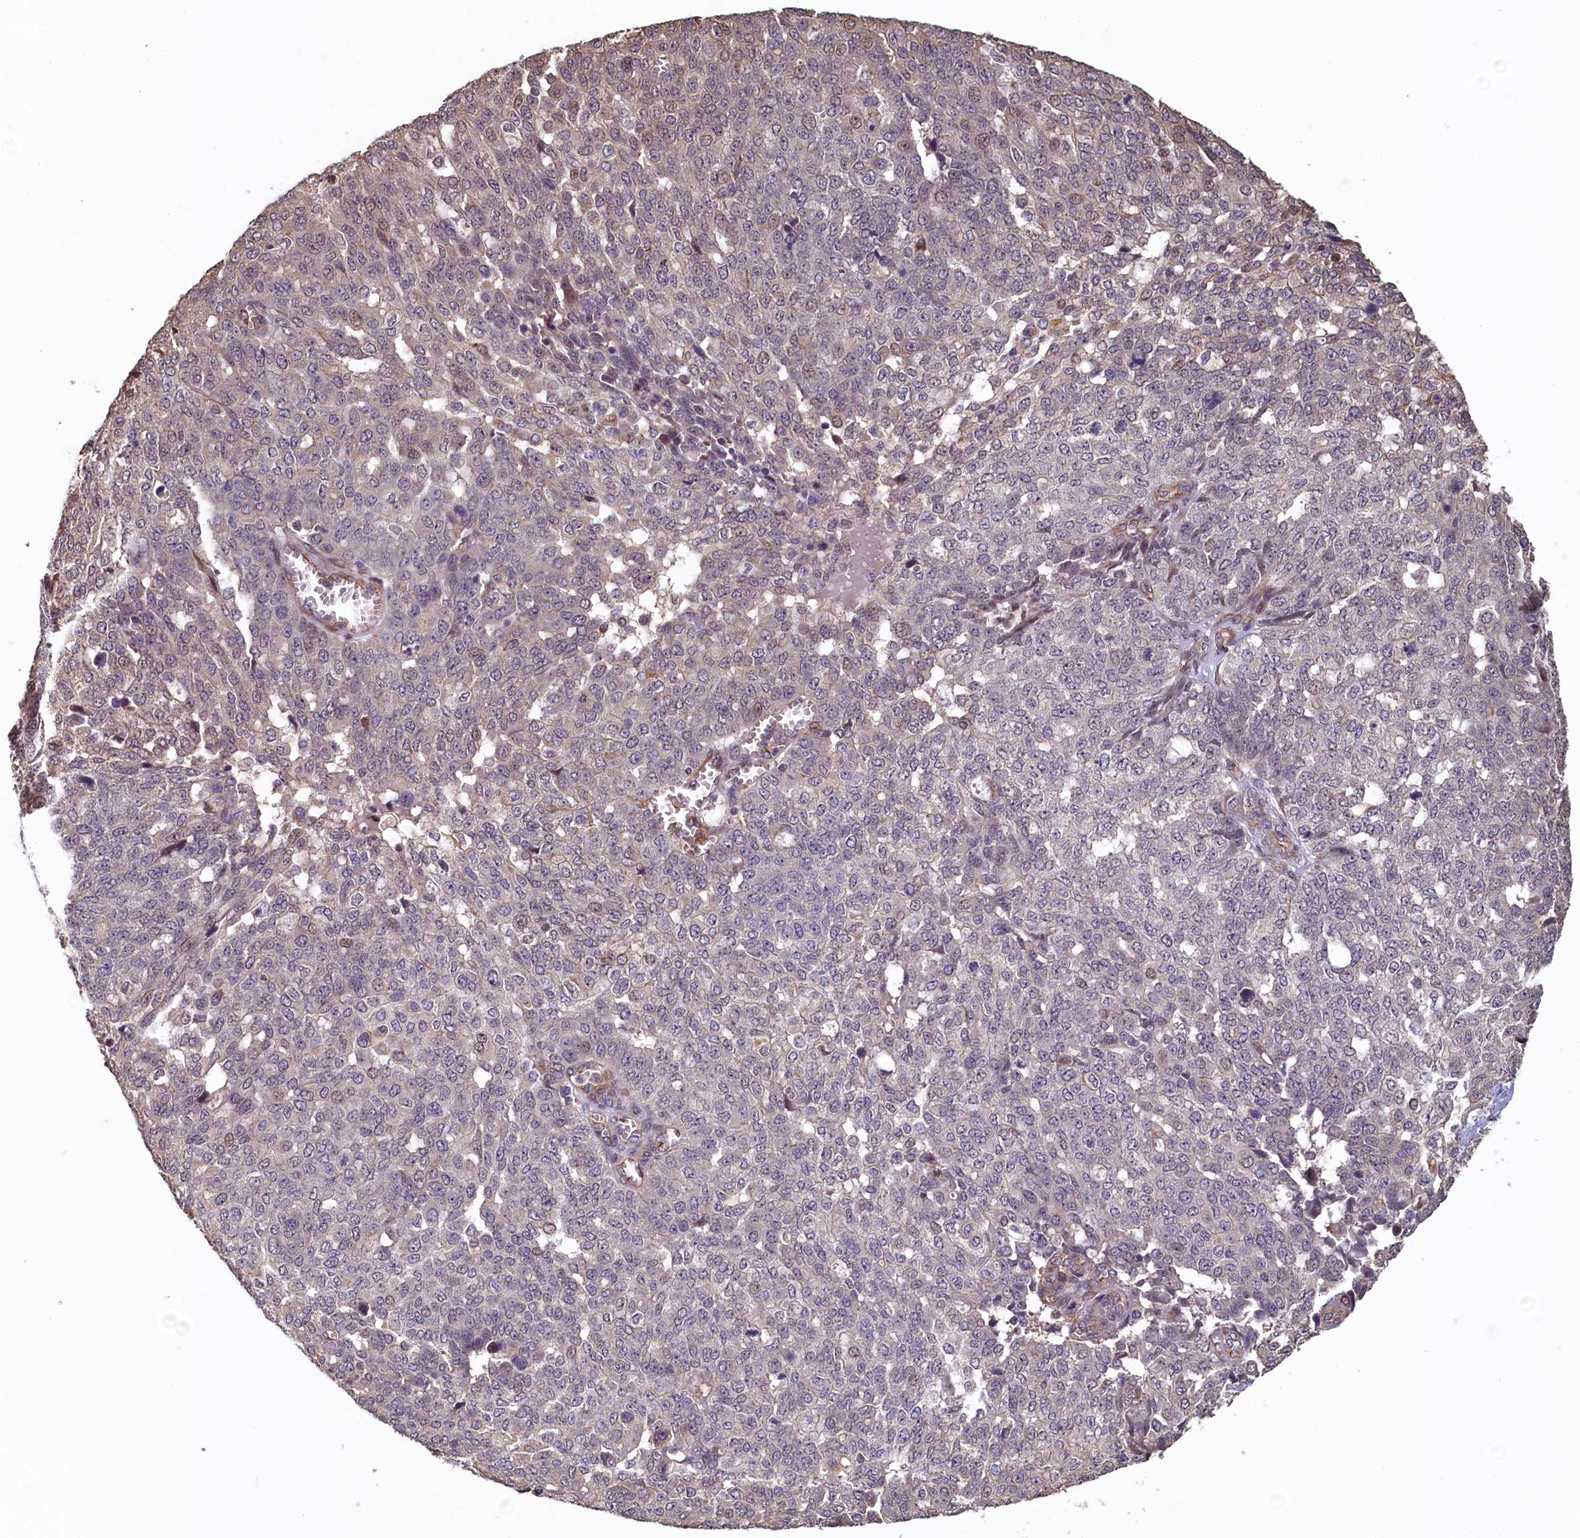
{"staining": {"intensity": "negative", "quantity": "none", "location": "none"}, "tissue": "ovarian cancer", "cell_type": "Tumor cells", "image_type": "cancer", "snomed": [{"axis": "morphology", "description": "Cystadenocarcinoma, serous, NOS"}, {"axis": "topography", "description": "Soft tissue"}, {"axis": "topography", "description": "Ovary"}], "caption": "Ovarian cancer was stained to show a protein in brown. There is no significant staining in tumor cells.", "gene": "ACSBG1", "patient": {"sex": "female", "age": 57}}